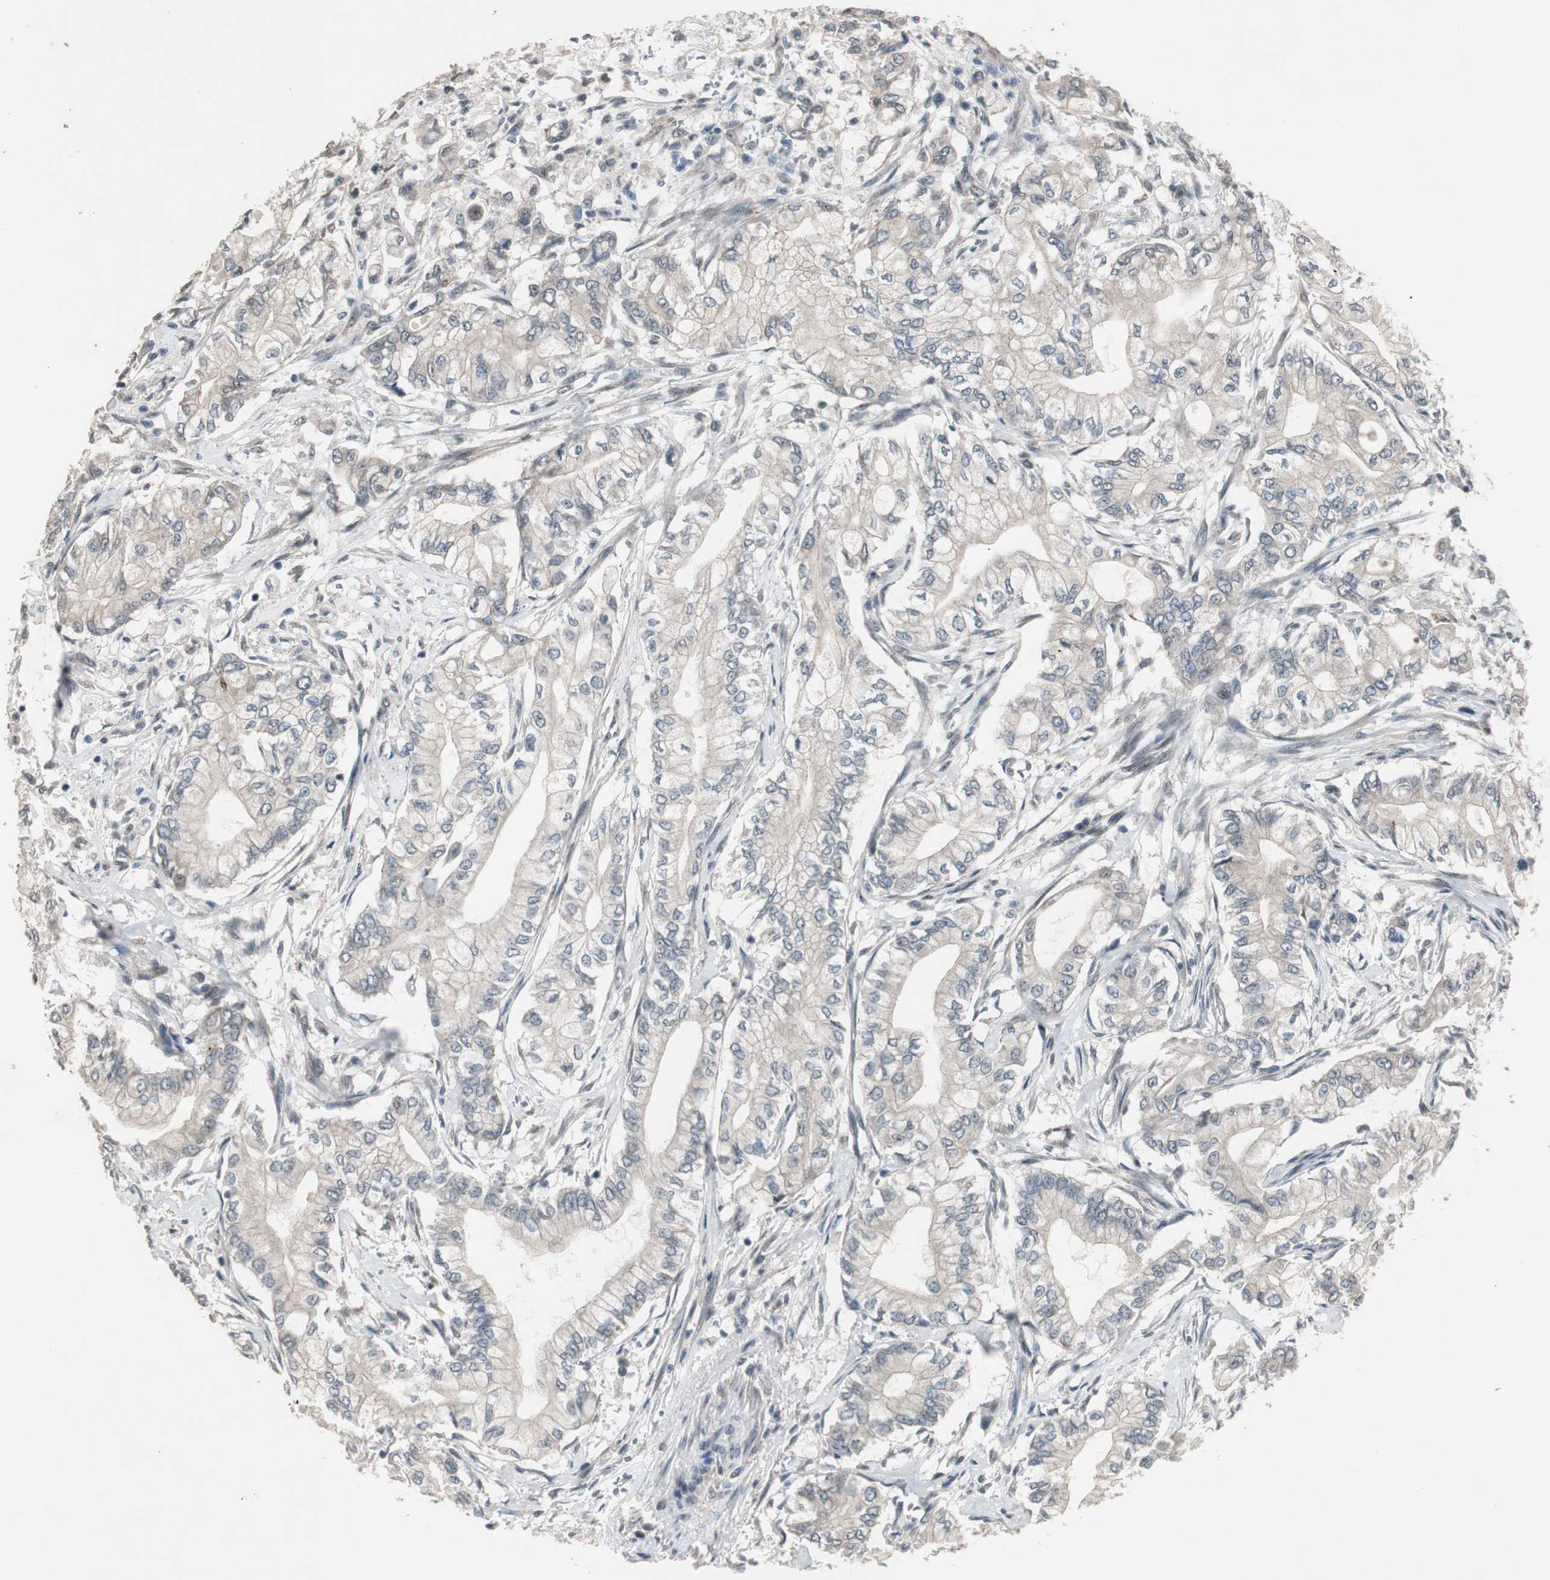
{"staining": {"intensity": "negative", "quantity": "none", "location": "none"}, "tissue": "pancreatic cancer", "cell_type": "Tumor cells", "image_type": "cancer", "snomed": [{"axis": "morphology", "description": "Adenocarcinoma, NOS"}, {"axis": "topography", "description": "Pancreas"}], "caption": "There is no significant expression in tumor cells of pancreatic adenocarcinoma.", "gene": "BOLA1", "patient": {"sex": "male", "age": 70}}